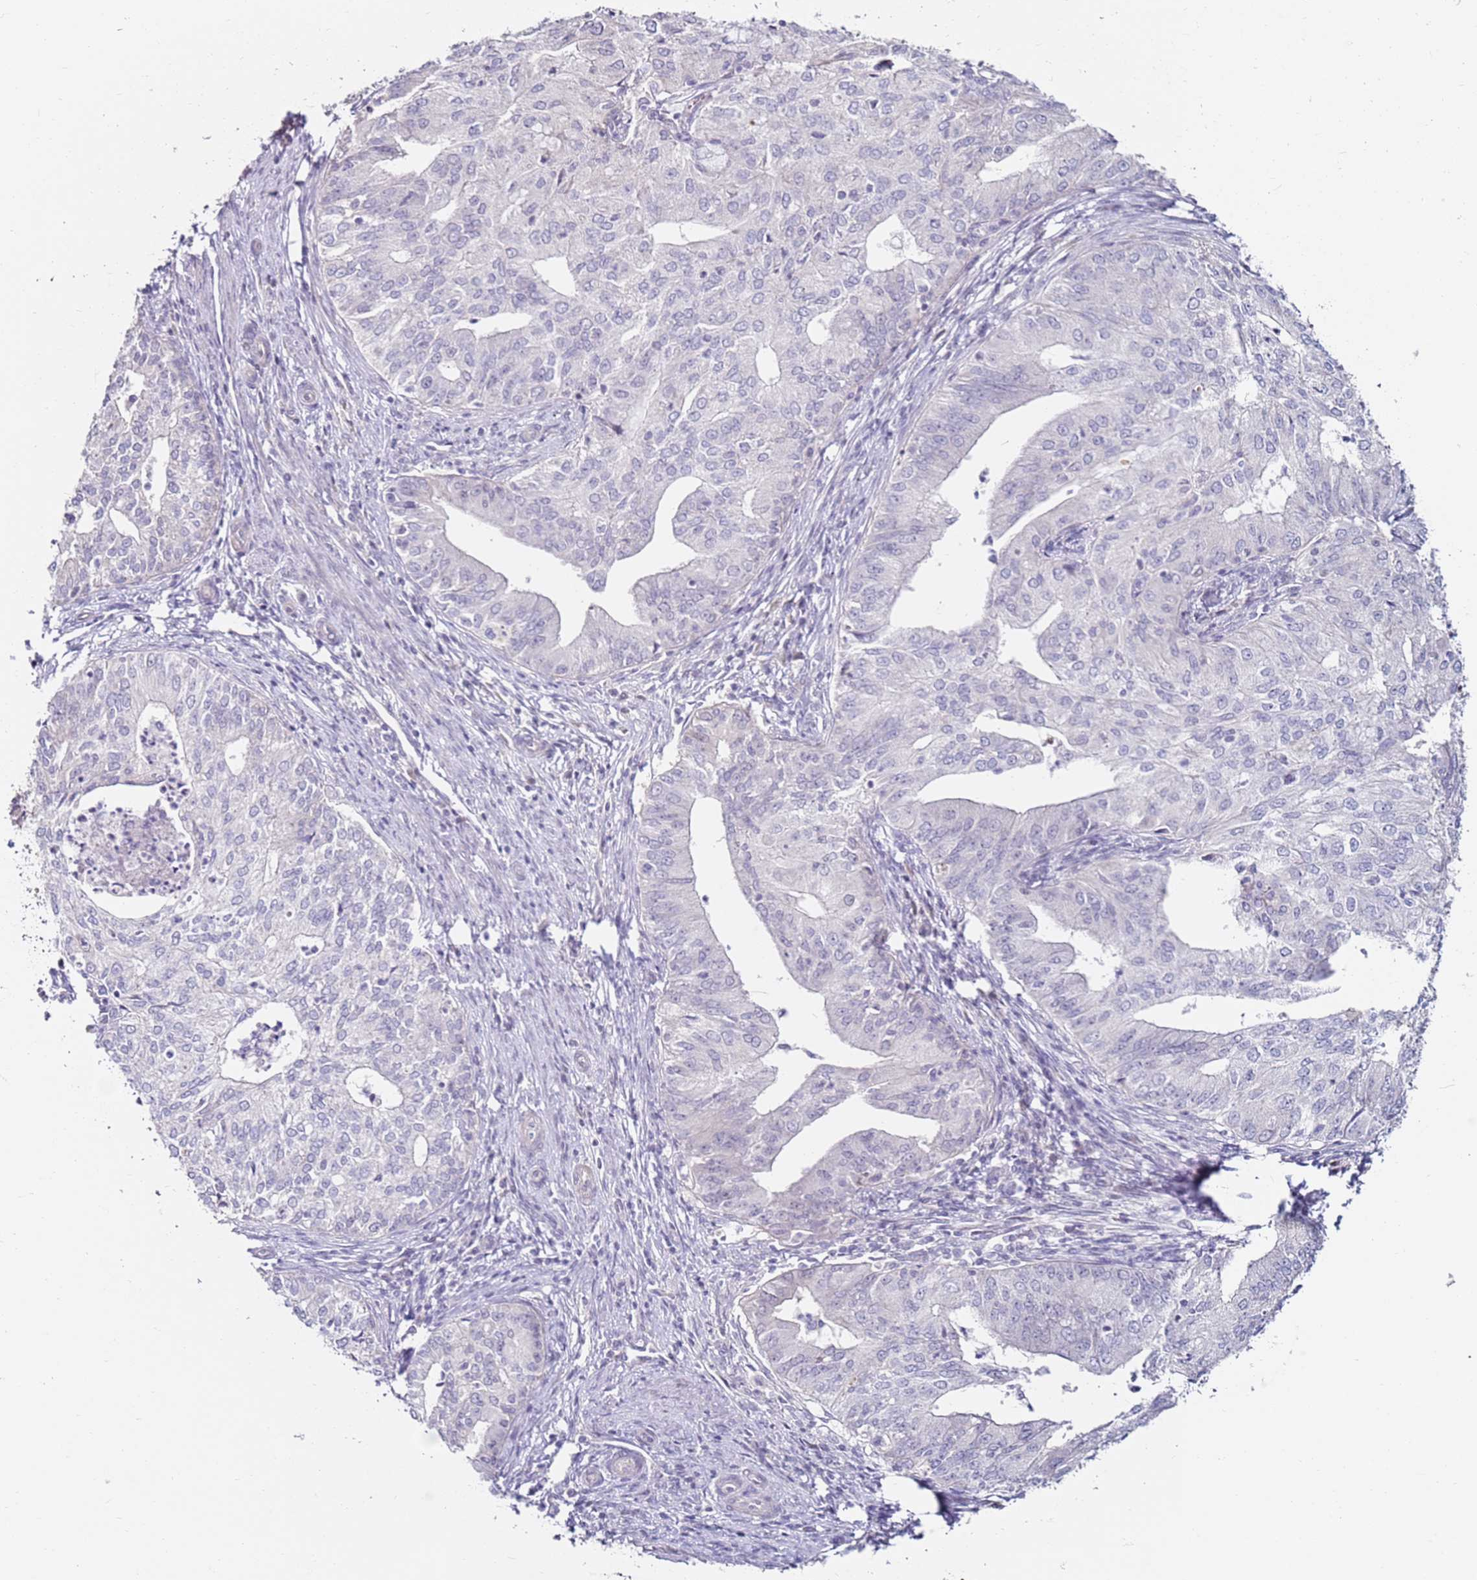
{"staining": {"intensity": "negative", "quantity": "none", "location": "none"}, "tissue": "endometrial cancer", "cell_type": "Tumor cells", "image_type": "cancer", "snomed": [{"axis": "morphology", "description": "Adenocarcinoma, NOS"}, {"axis": "topography", "description": "Endometrium"}], "caption": "Photomicrograph shows no significant protein positivity in tumor cells of endometrial cancer. (DAB (3,3'-diaminobenzidine) immunohistochemistry (IHC), high magnification).", "gene": "RARS2", "patient": {"sex": "female", "age": 50}}